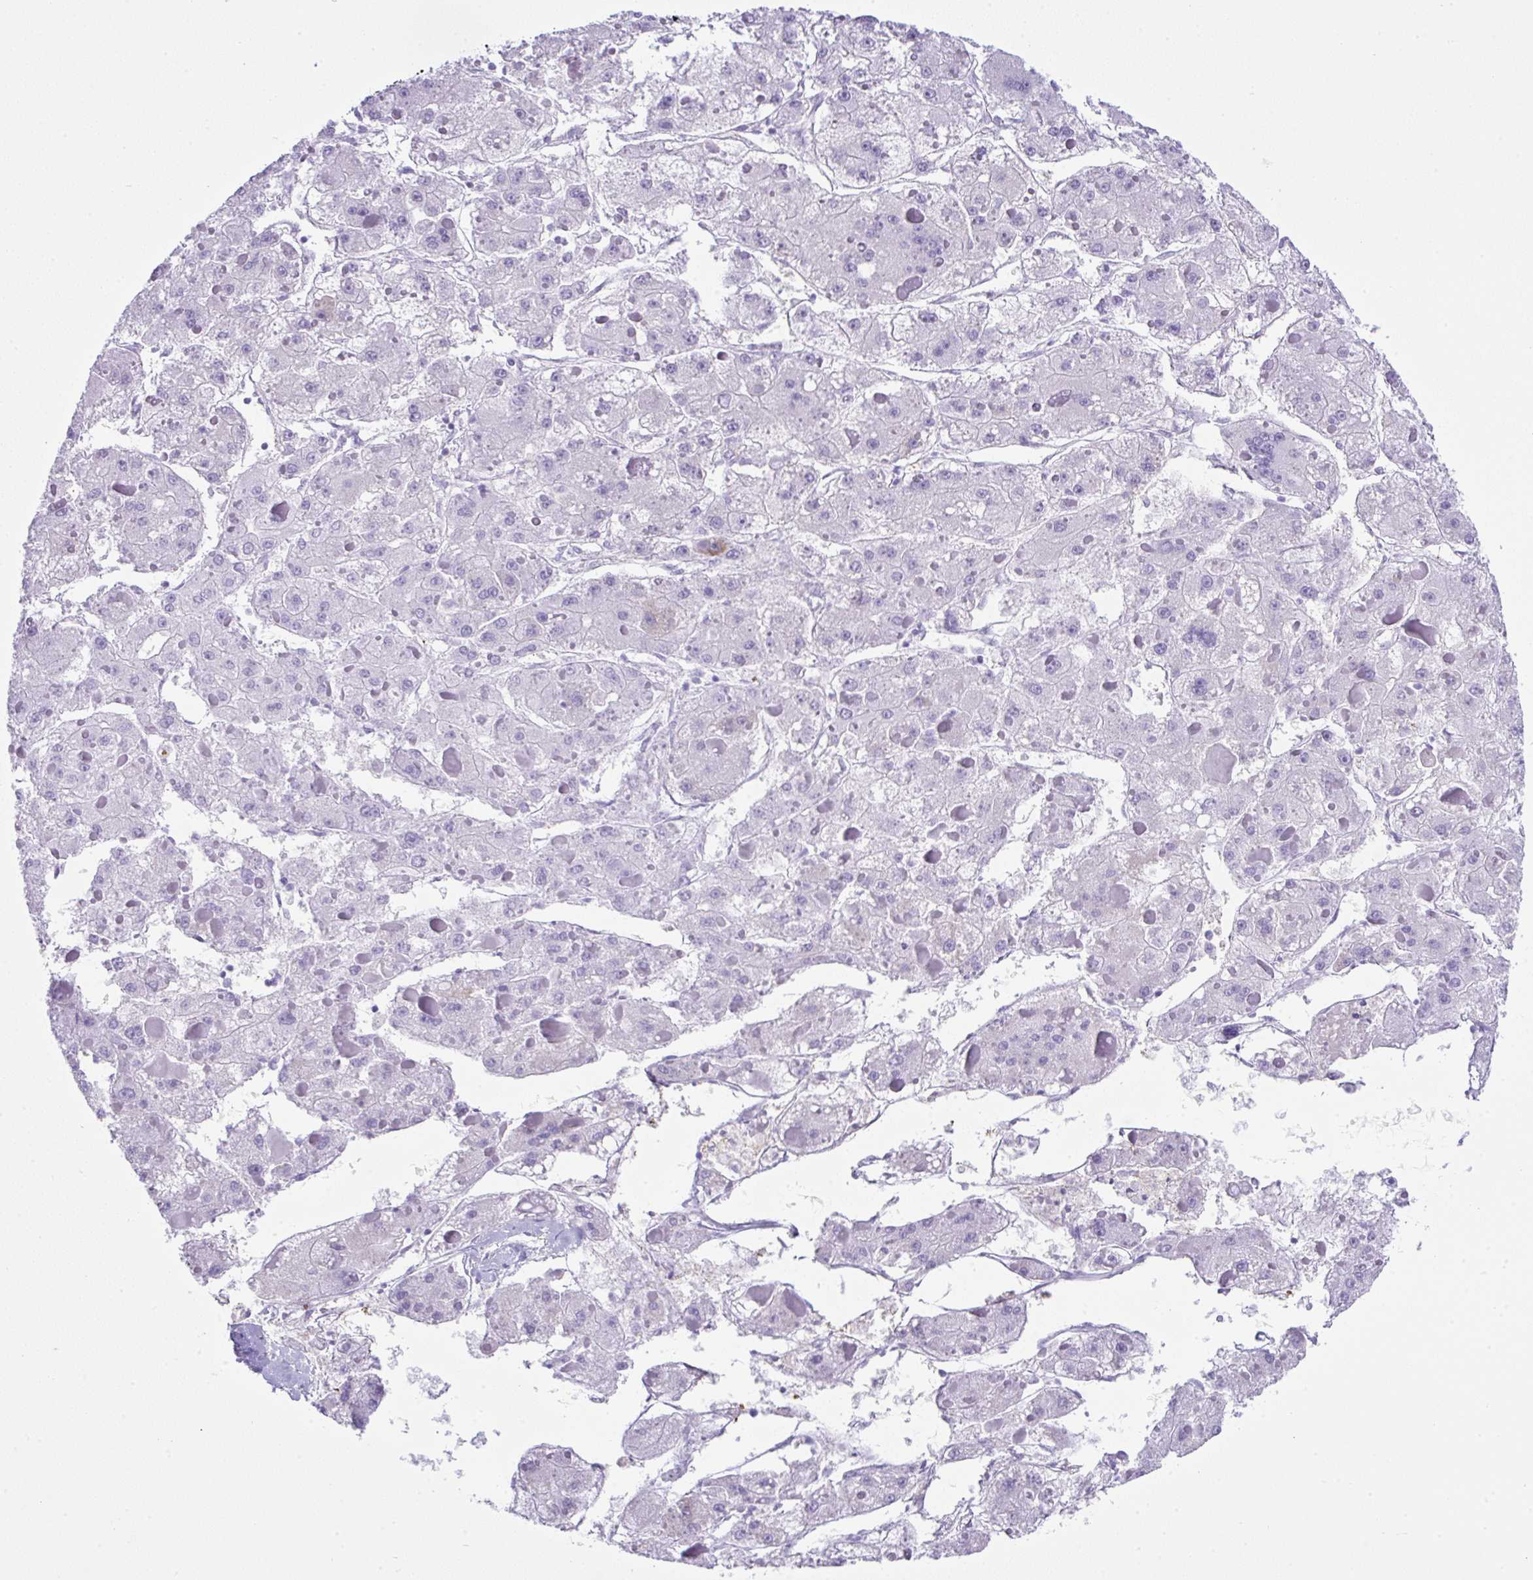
{"staining": {"intensity": "negative", "quantity": "none", "location": "none"}, "tissue": "liver cancer", "cell_type": "Tumor cells", "image_type": "cancer", "snomed": [{"axis": "morphology", "description": "Carcinoma, Hepatocellular, NOS"}, {"axis": "topography", "description": "Liver"}], "caption": "This is an immunohistochemistry (IHC) photomicrograph of liver cancer (hepatocellular carcinoma). There is no positivity in tumor cells.", "gene": "MAGEB5", "patient": {"sex": "female", "age": 73}}